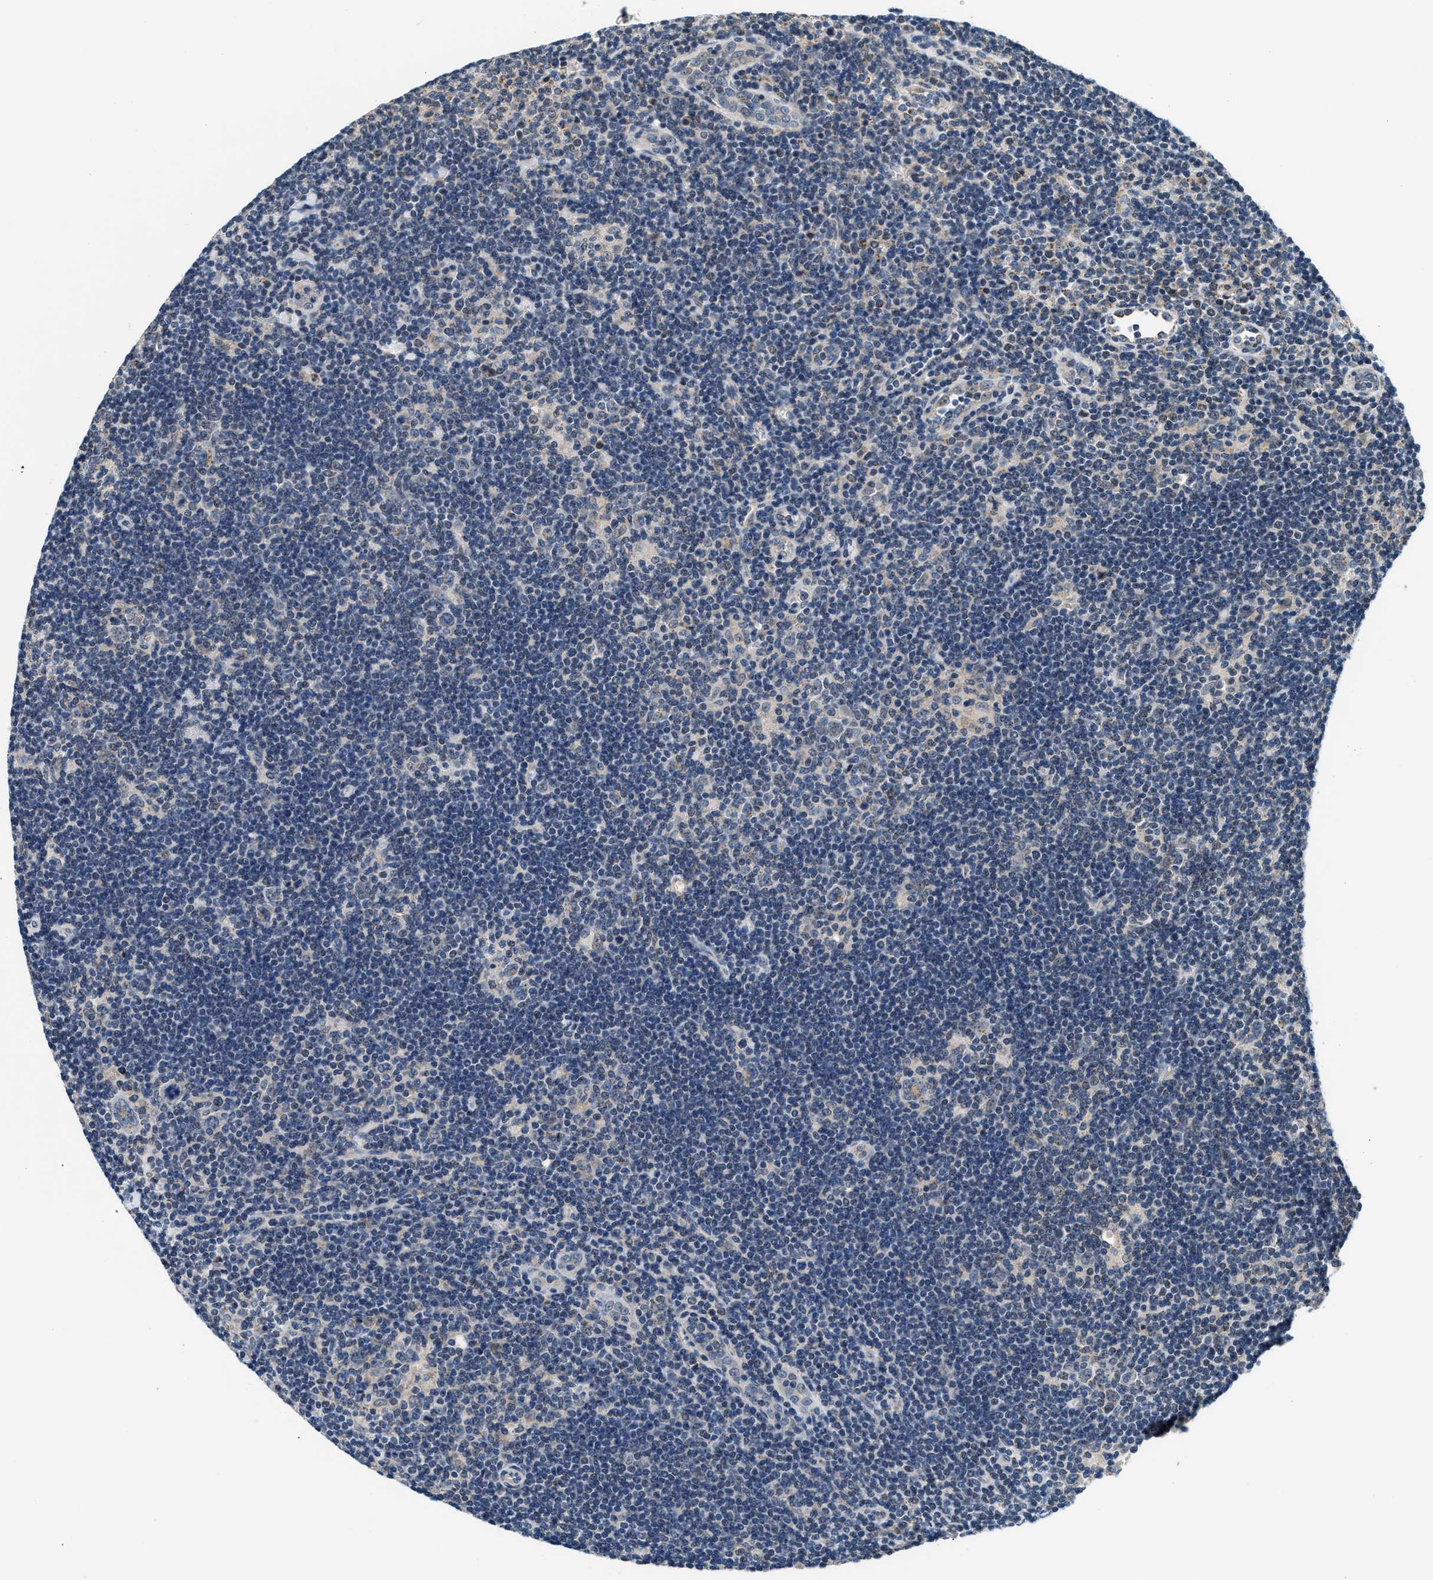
{"staining": {"intensity": "negative", "quantity": "none", "location": "none"}, "tissue": "lymphoma", "cell_type": "Tumor cells", "image_type": "cancer", "snomed": [{"axis": "morphology", "description": "Hodgkin's disease, NOS"}, {"axis": "topography", "description": "Lymph node"}], "caption": "Tumor cells are negative for protein expression in human lymphoma.", "gene": "KCNMB2", "patient": {"sex": "female", "age": 57}}